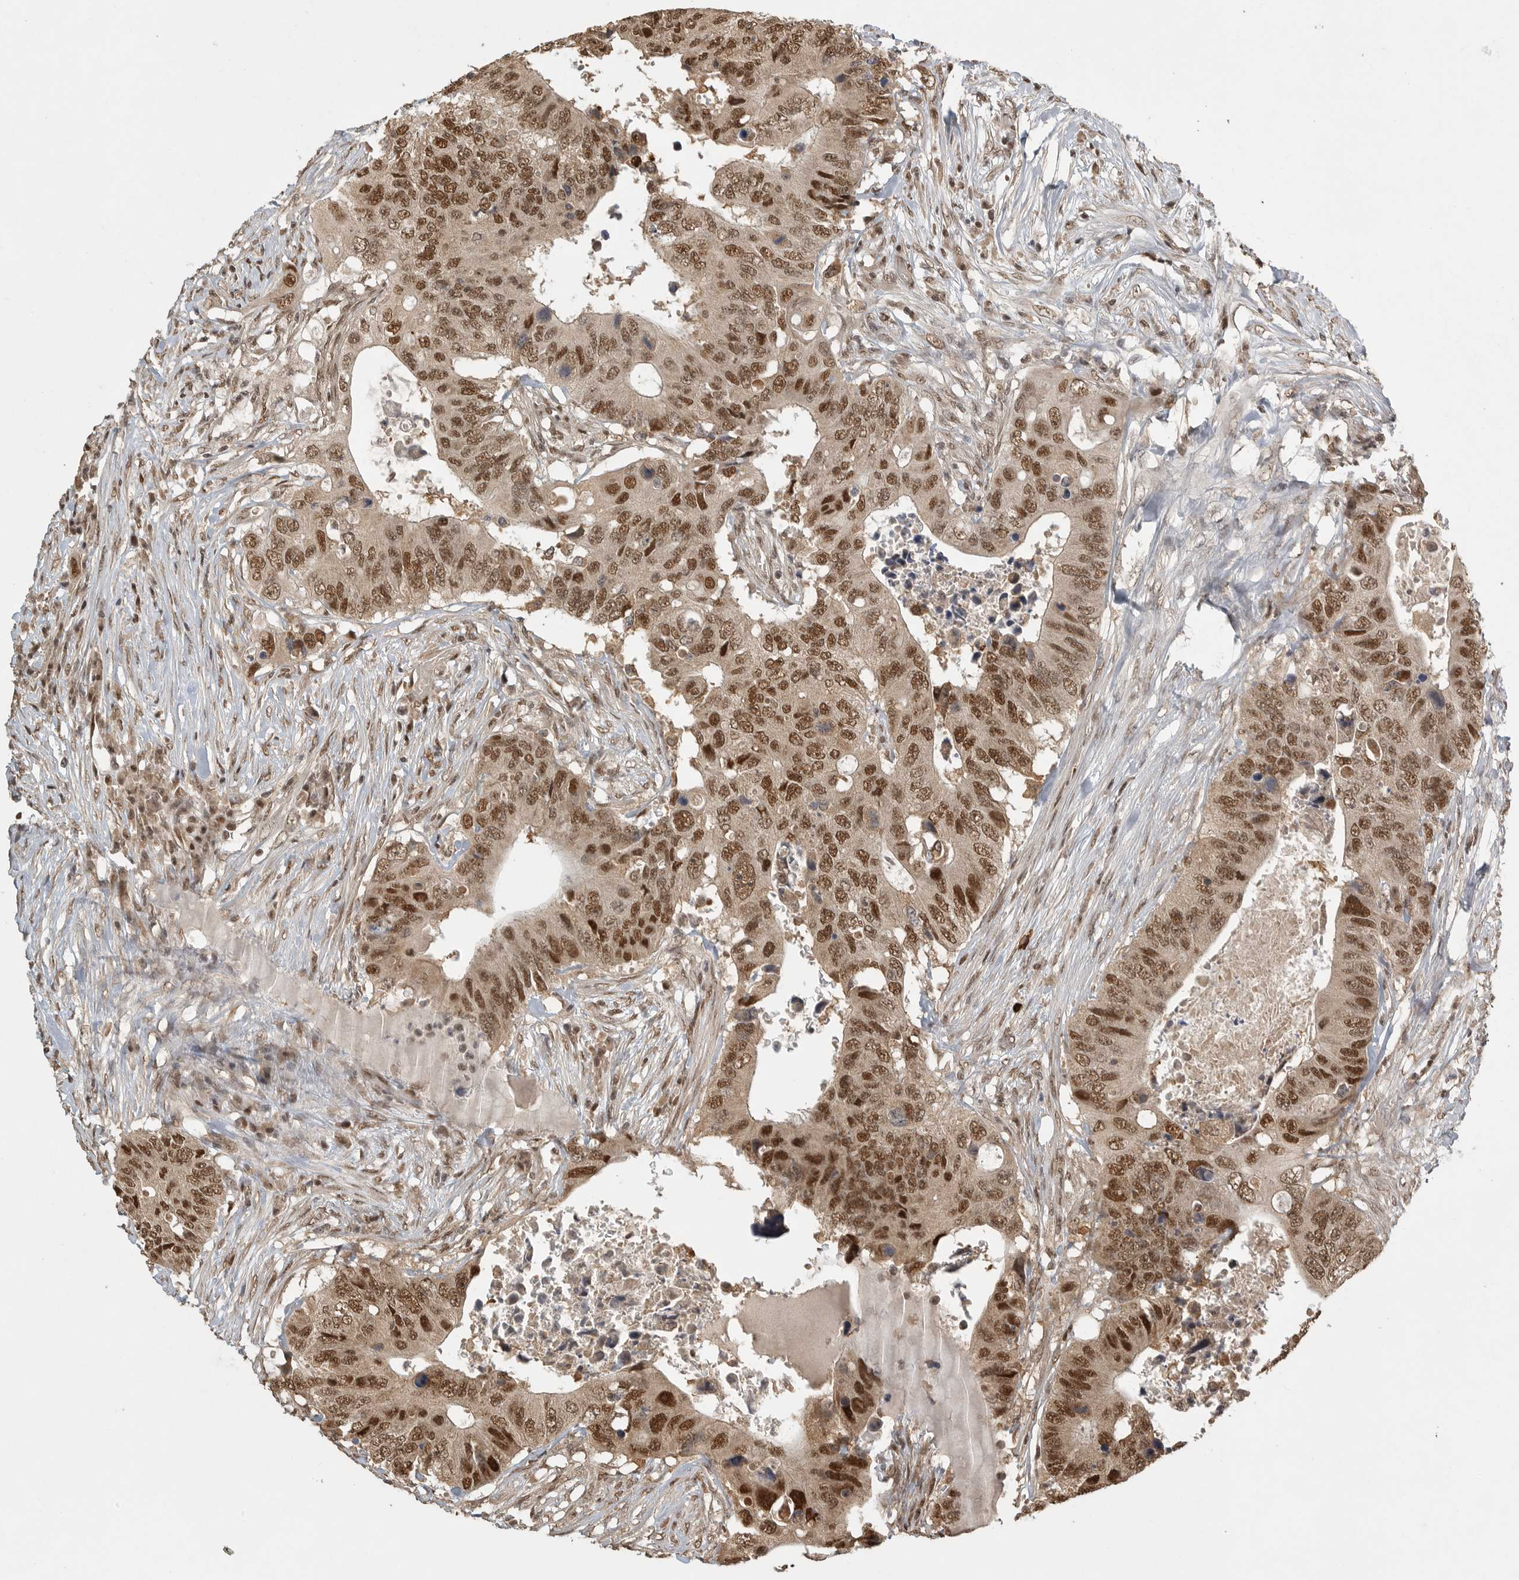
{"staining": {"intensity": "moderate", "quantity": ">75%", "location": "cytoplasmic/membranous,nuclear"}, "tissue": "colorectal cancer", "cell_type": "Tumor cells", "image_type": "cancer", "snomed": [{"axis": "morphology", "description": "Adenocarcinoma, NOS"}, {"axis": "topography", "description": "Colon"}], "caption": "A histopathology image of colorectal adenocarcinoma stained for a protein demonstrates moderate cytoplasmic/membranous and nuclear brown staining in tumor cells.", "gene": "DFFA", "patient": {"sex": "male", "age": 71}}